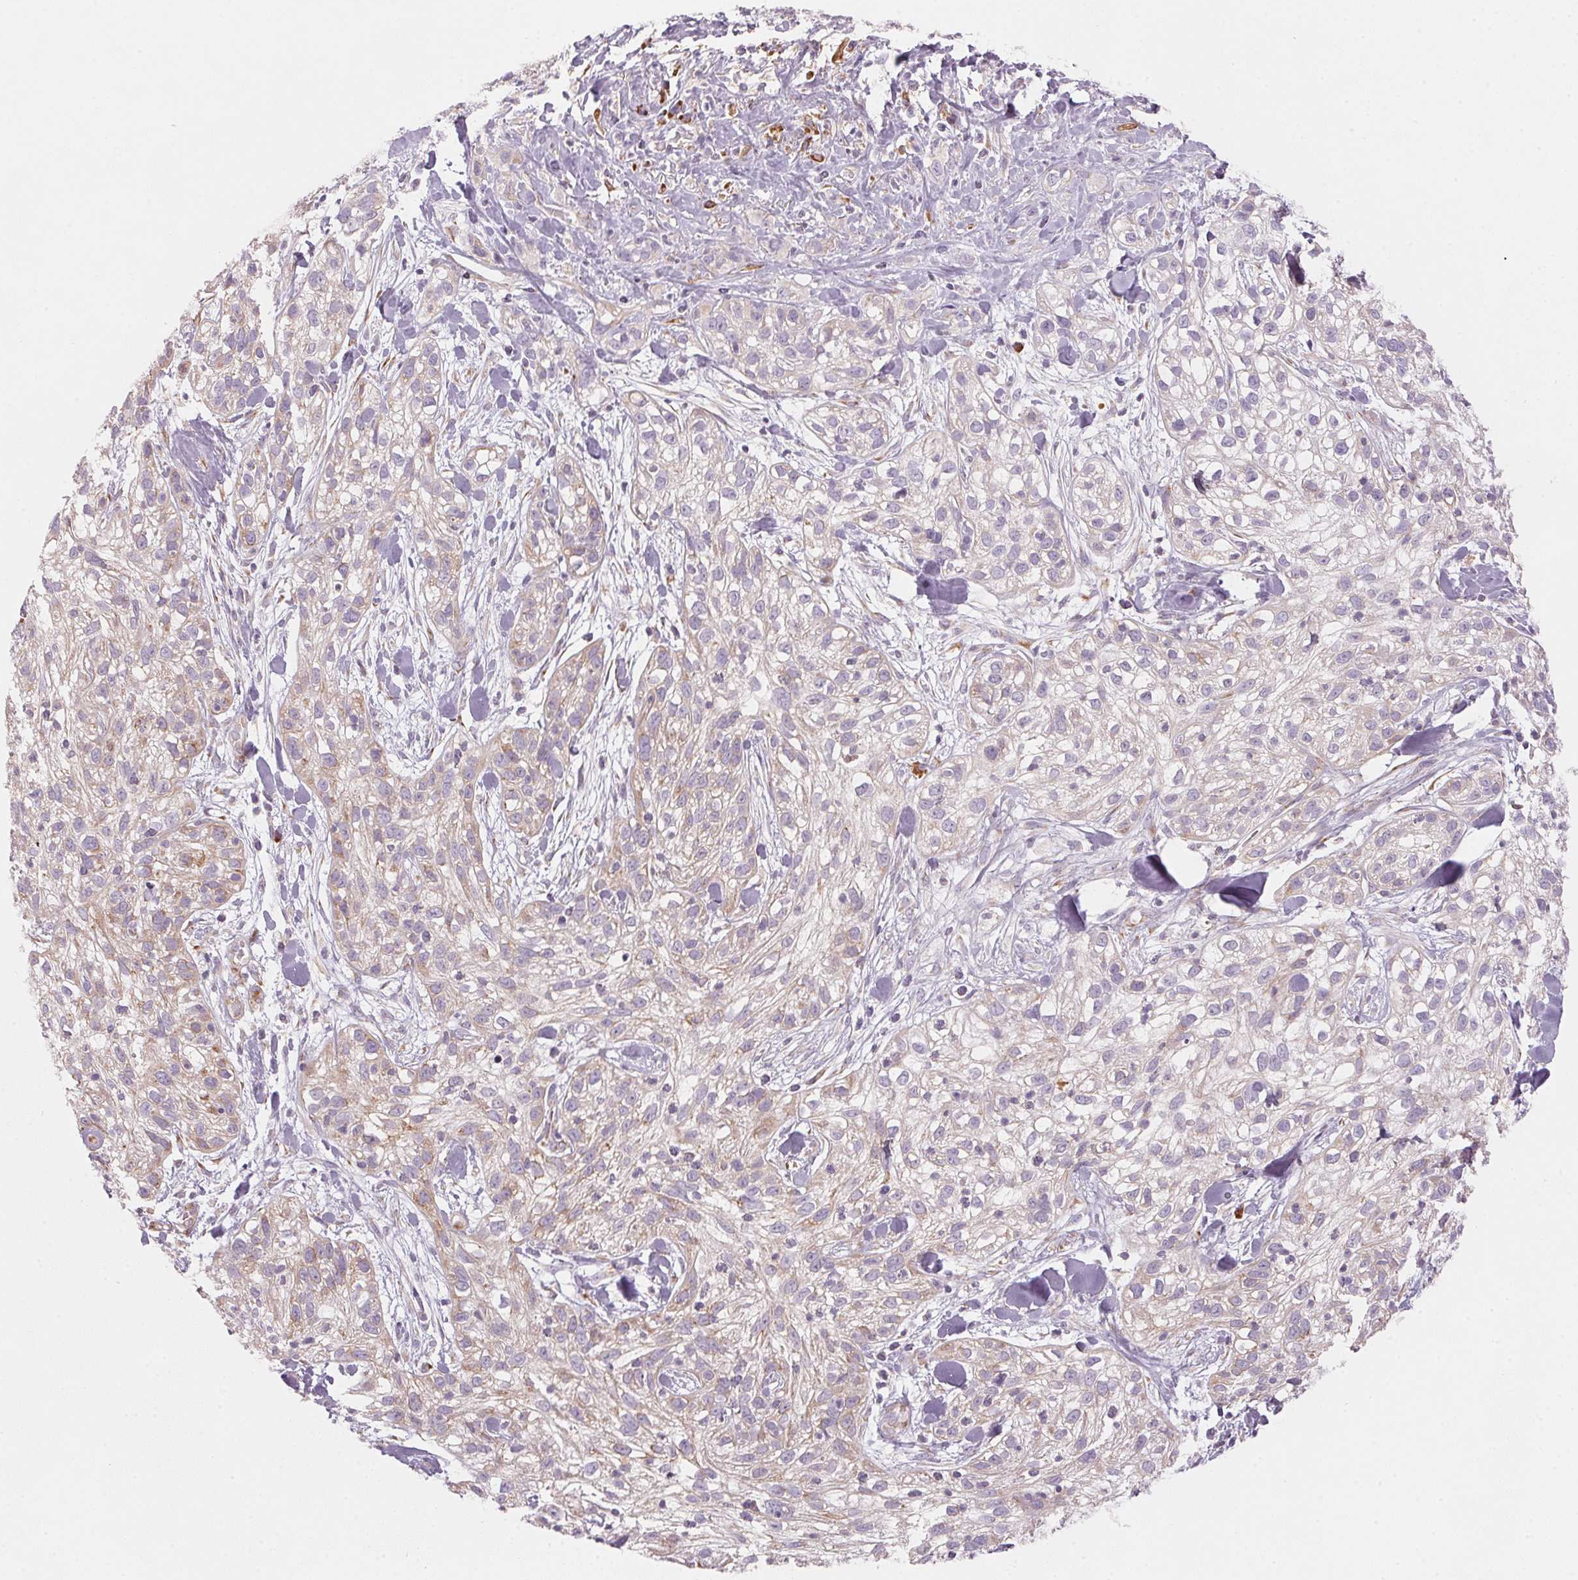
{"staining": {"intensity": "weak", "quantity": "<25%", "location": "cytoplasmic/membranous"}, "tissue": "skin cancer", "cell_type": "Tumor cells", "image_type": "cancer", "snomed": [{"axis": "morphology", "description": "Squamous cell carcinoma, NOS"}, {"axis": "topography", "description": "Skin"}], "caption": "Tumor cells show no significant positivity in skin cancer.", "gene": "BLOC1S2", "patient": {"sex": "male", "age": 82}}